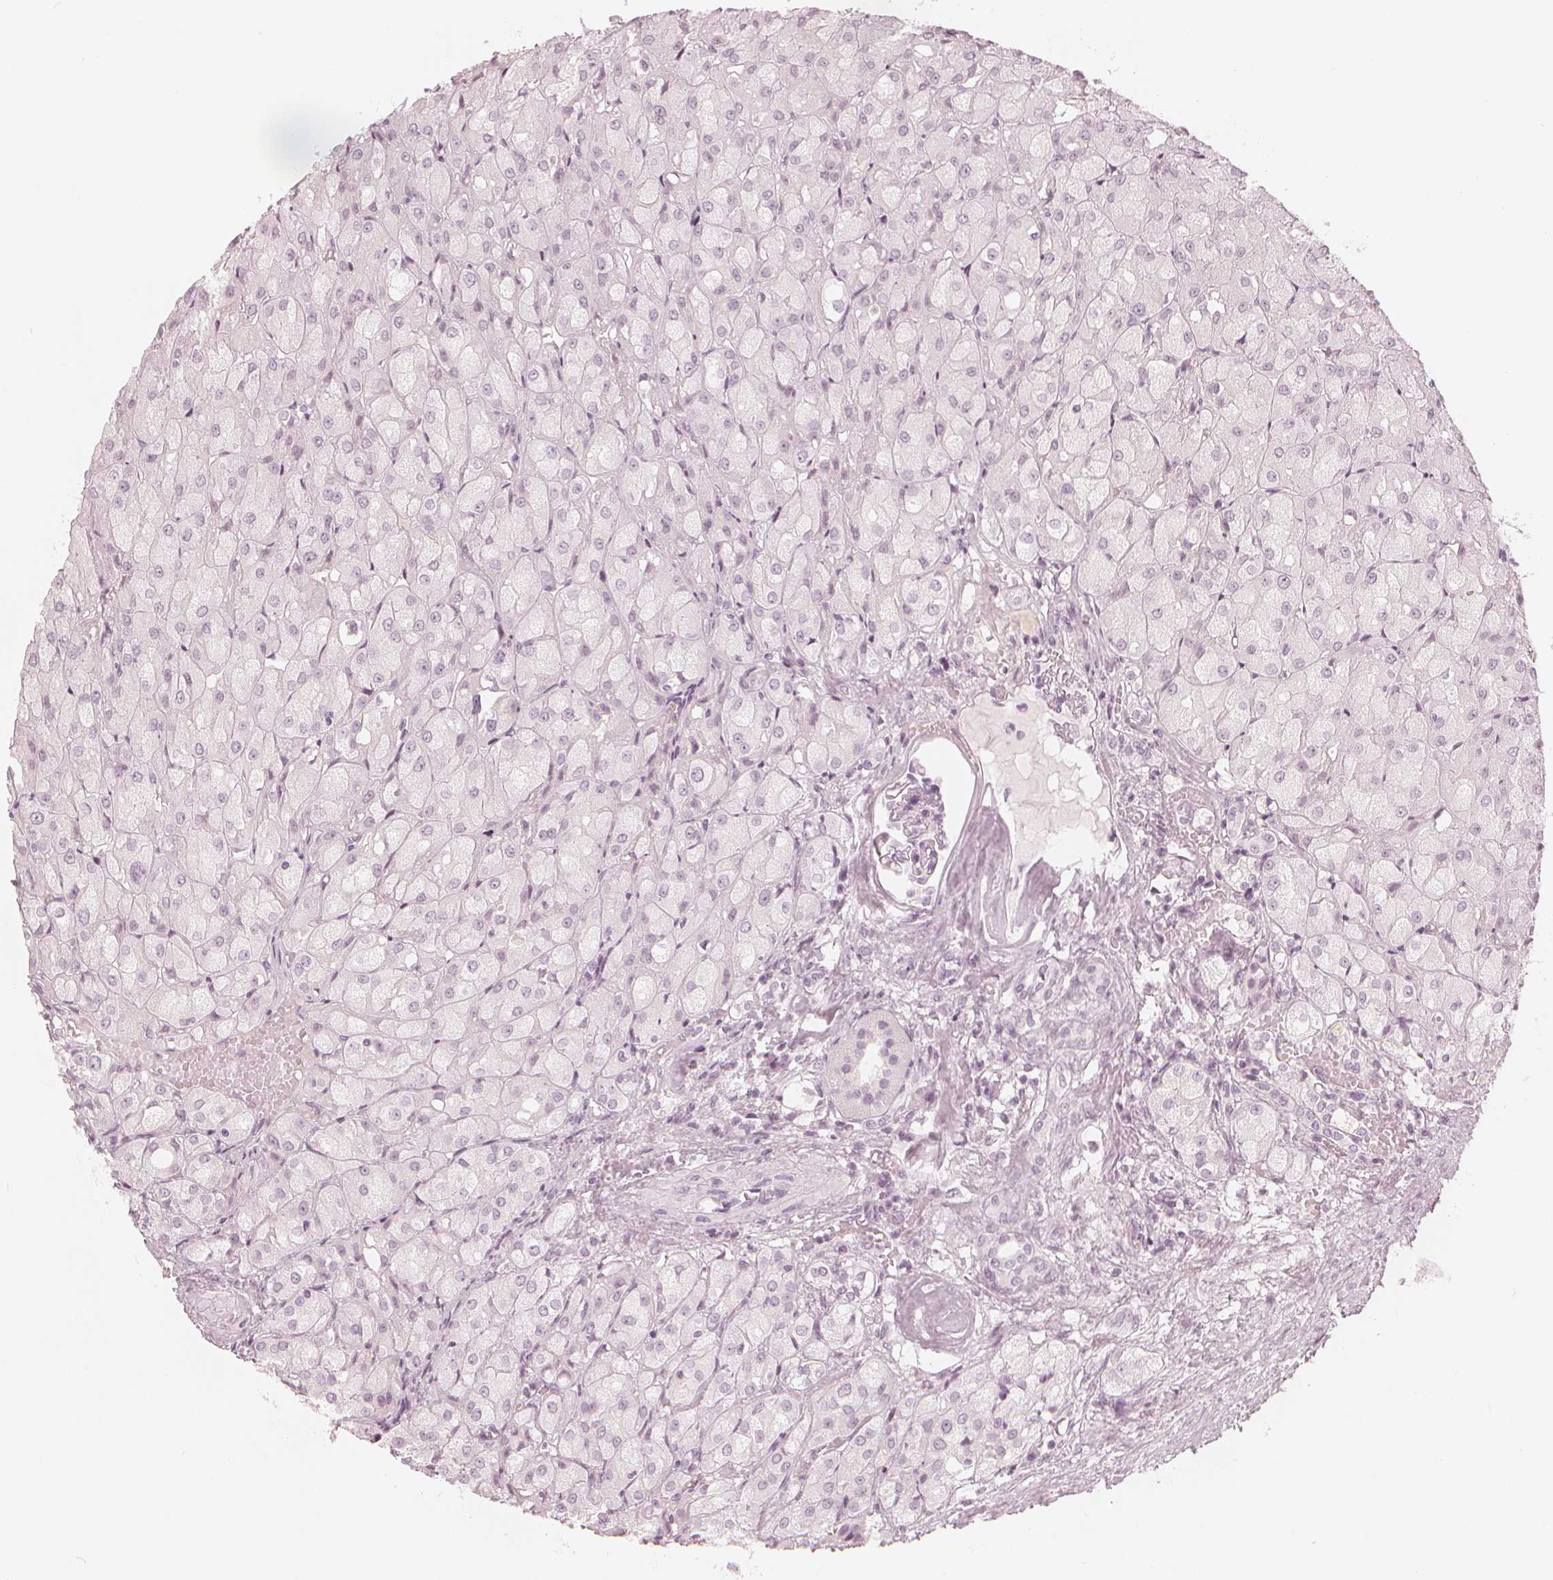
{"staining": {"intensity": "negative", "quantity": "none", "location": "none"}, "tissue": "renal cancer", "cell_type": "Tumor cells", "image_type": "cancer", "snomed": [{"axis": "morphology", "description": "Adenocarcinoma, NOS"}, {"axis": "topography", "description": "Kidney"}], "caption": "Protein analysis of adenocarcinoma (renal) shows no significant staining in tumor cells.", "gene": "PAEP", "patient": {"sex": "male", "age": 72}}